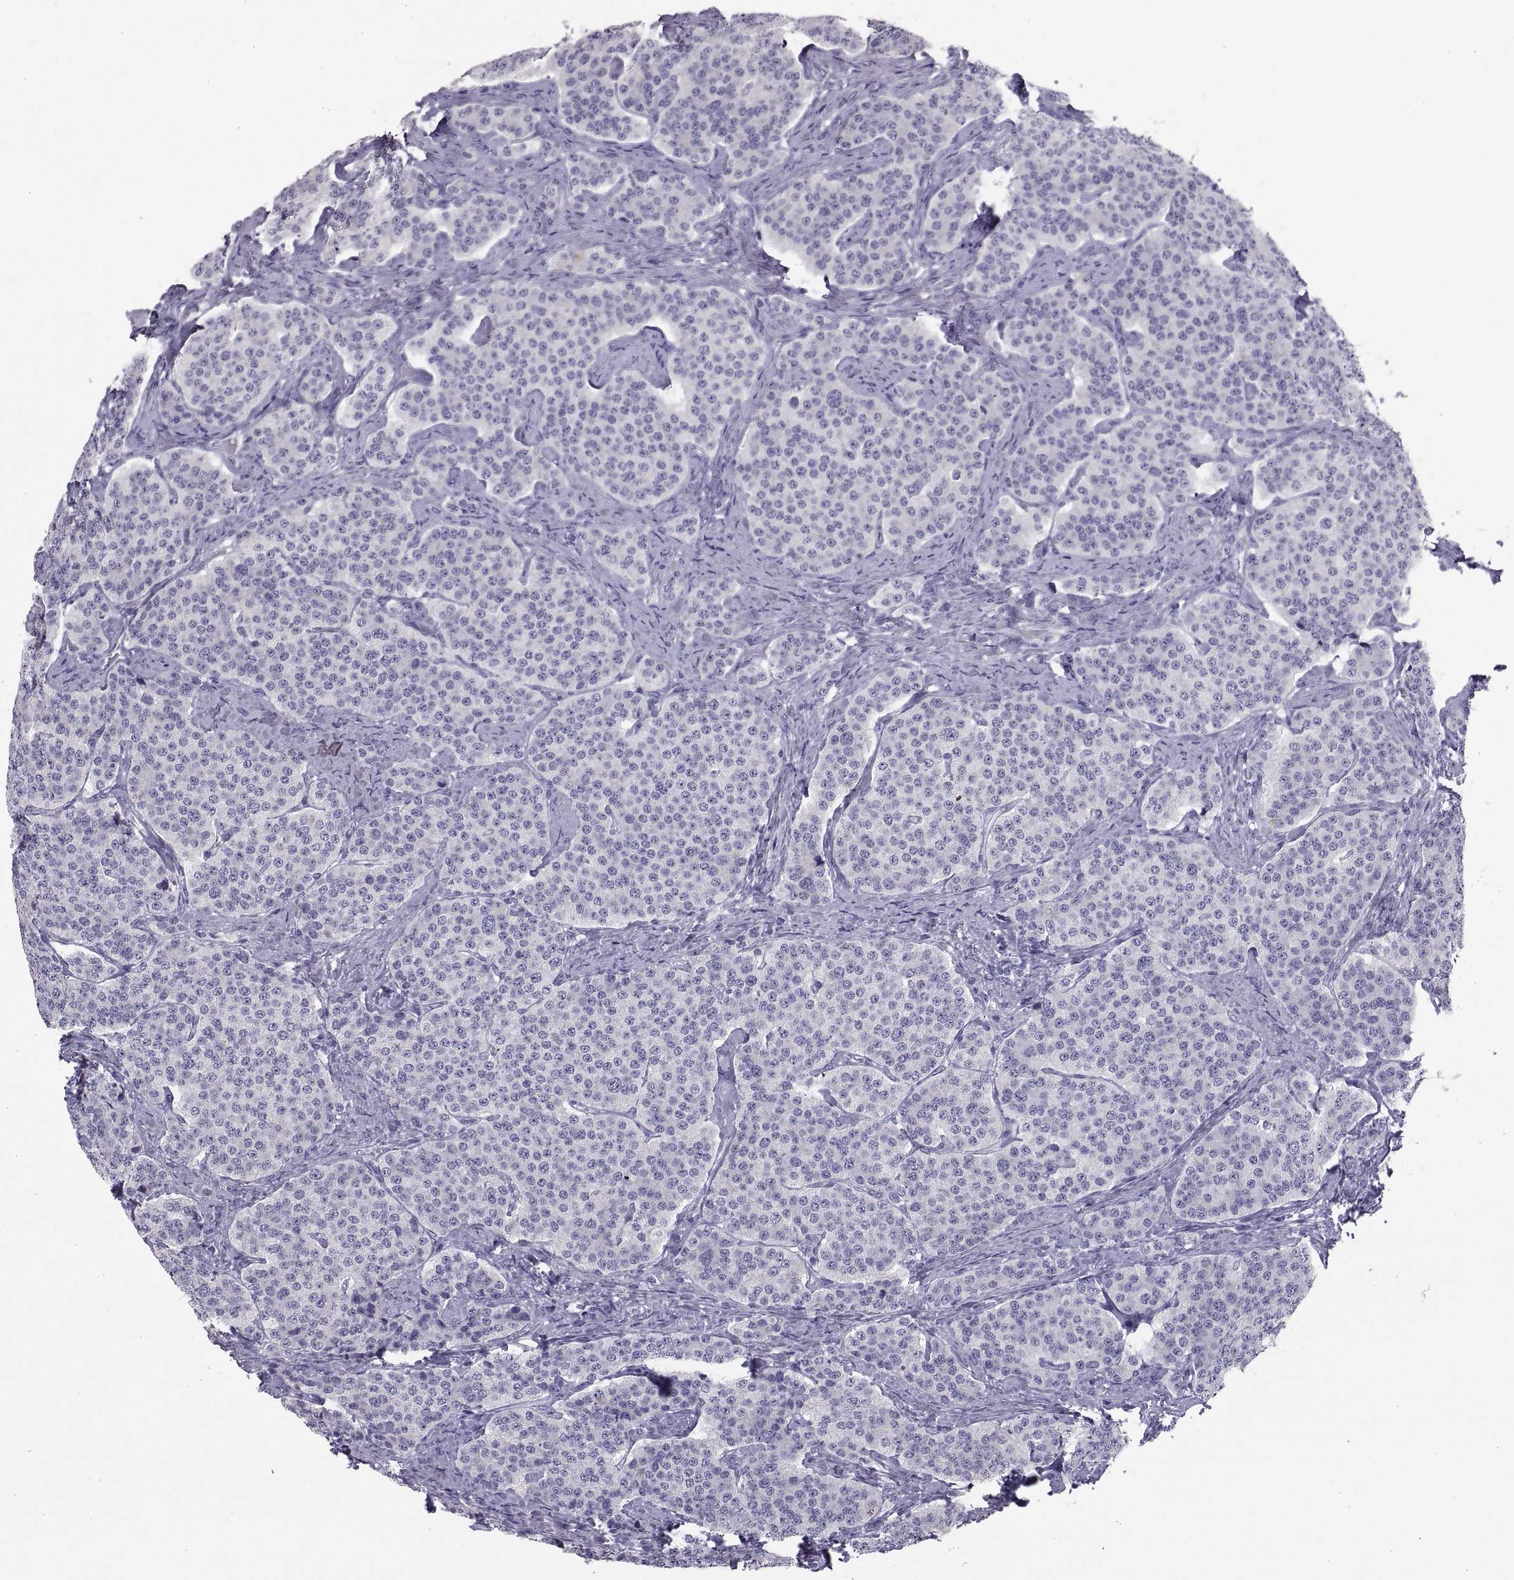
{"staining": {"intensity": "negative", "quantity": "none", "location": "none"}, "tissue": "carcinoid", "cell_type": "Tumor cells", "image_type": "cancer", "snomed": [{"axis": "morphology", "description": "Carcinoid, malignant, NOS"}, {"axis": "topography", "description": "Small intestine"}], "caption": "DAB immunohistochemical staining of human malignant carcinoid displays no significant positivity in tumor cells. Brightfield microscopy of immunohistochemistry stained with DAB (brown) and hematoxylin (blue), captured at high magnification.", "gene": "IGSF1", "patient": {"sex": "female", "age": 58}}